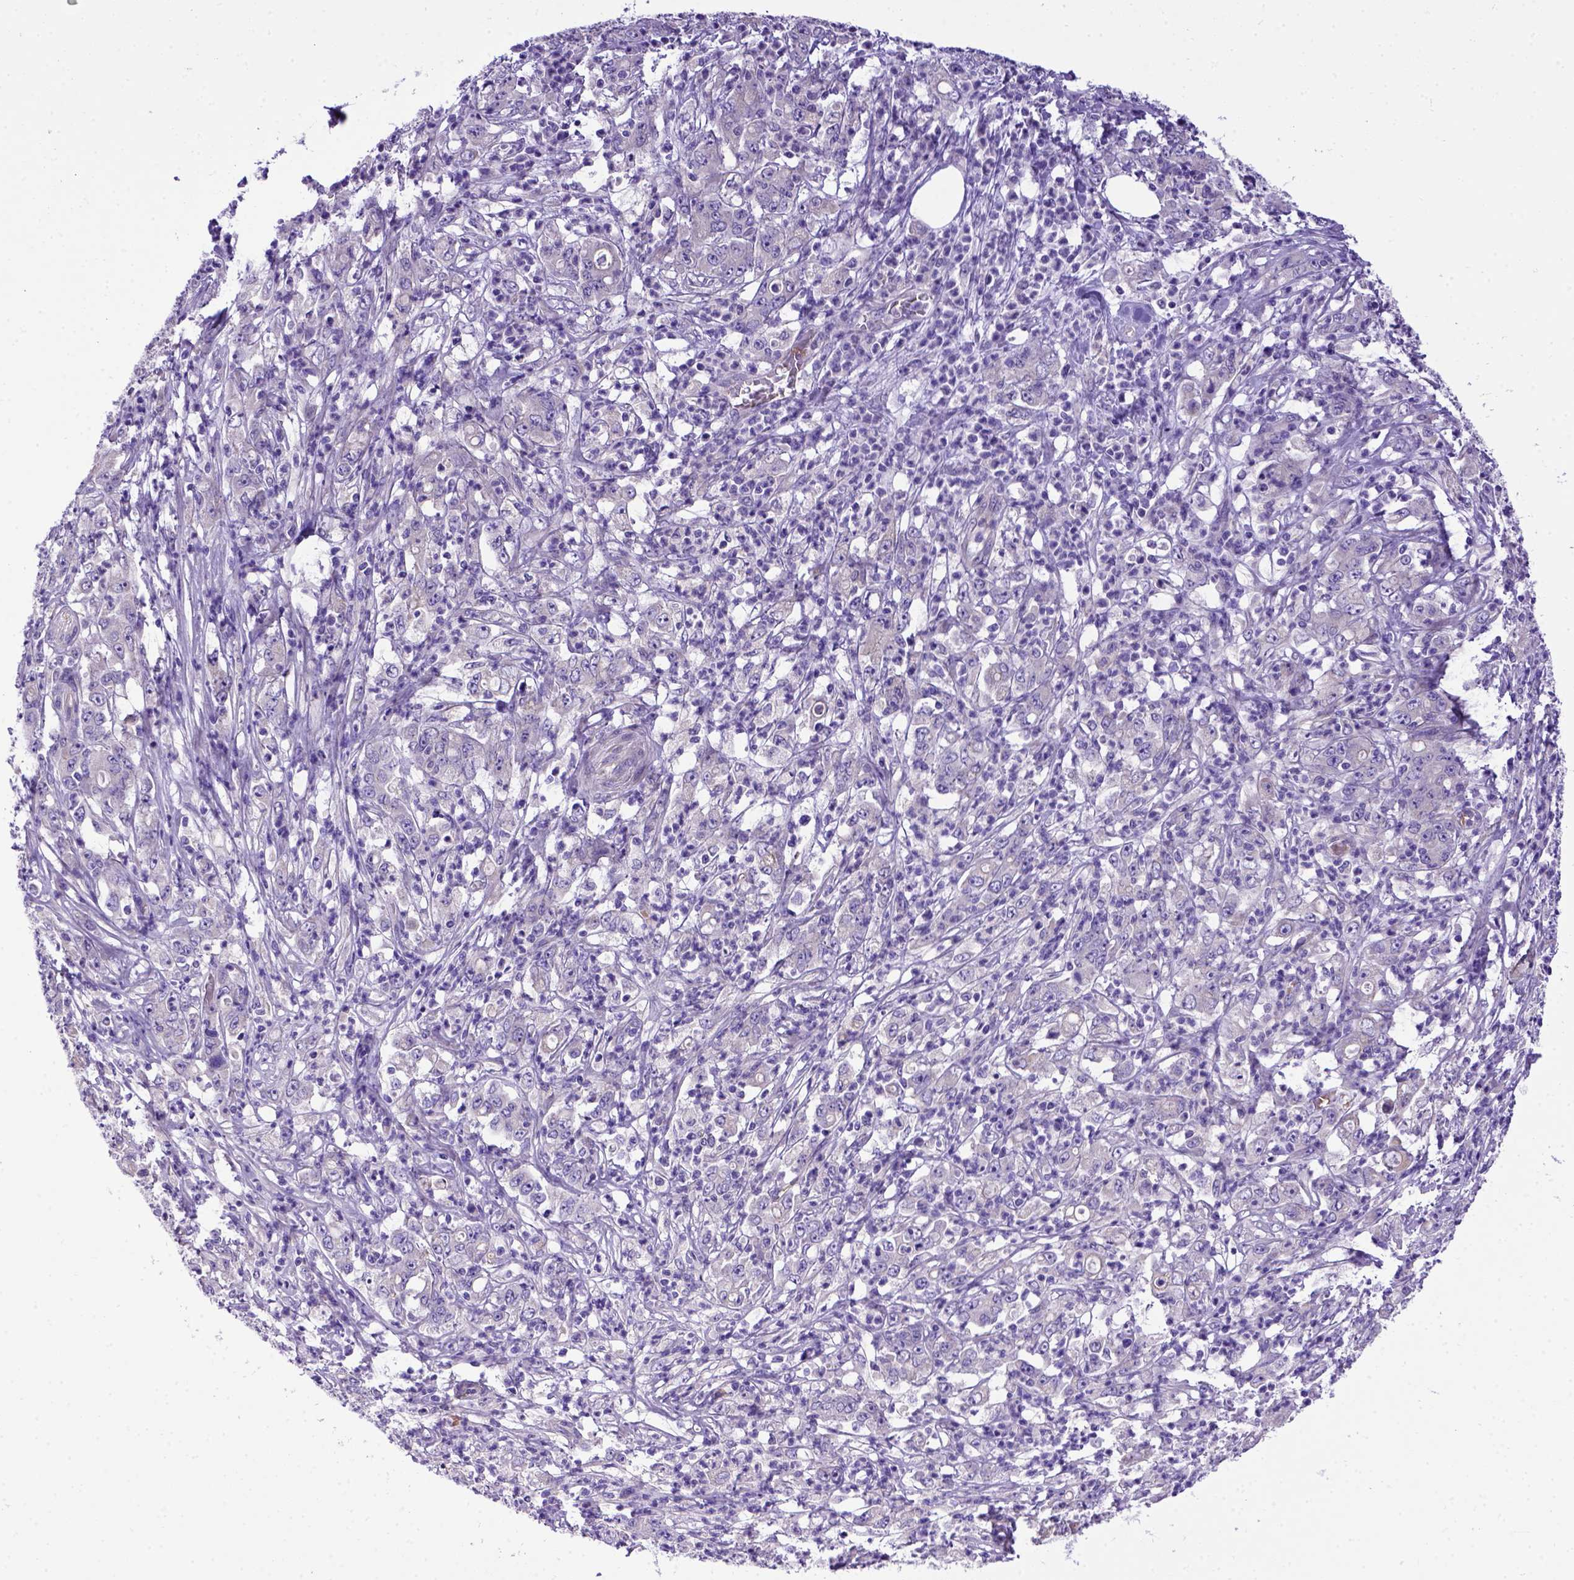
{"staining": {"intensity": "negative", "quantity": "none", "location": "none"}, "tissue": "stomach cancer", "cell_type": "Tumor cells", "image_type": "cancer", "snomed": [{"axis": "morphology", "description": "Adenocarcinoma, NOS"}, {"axis": "topography", "description": "Stomach, lower"}], "caption": "The image displays no significant positivity in tumor cells of stomach adenocarcinoma. (DAB (3,3'-diaminobenzidine) IHC visualized using brightfield microscopy, high magnification).", "gene": "ADAM12", "patient": {"sex": "female", "age": 71}}